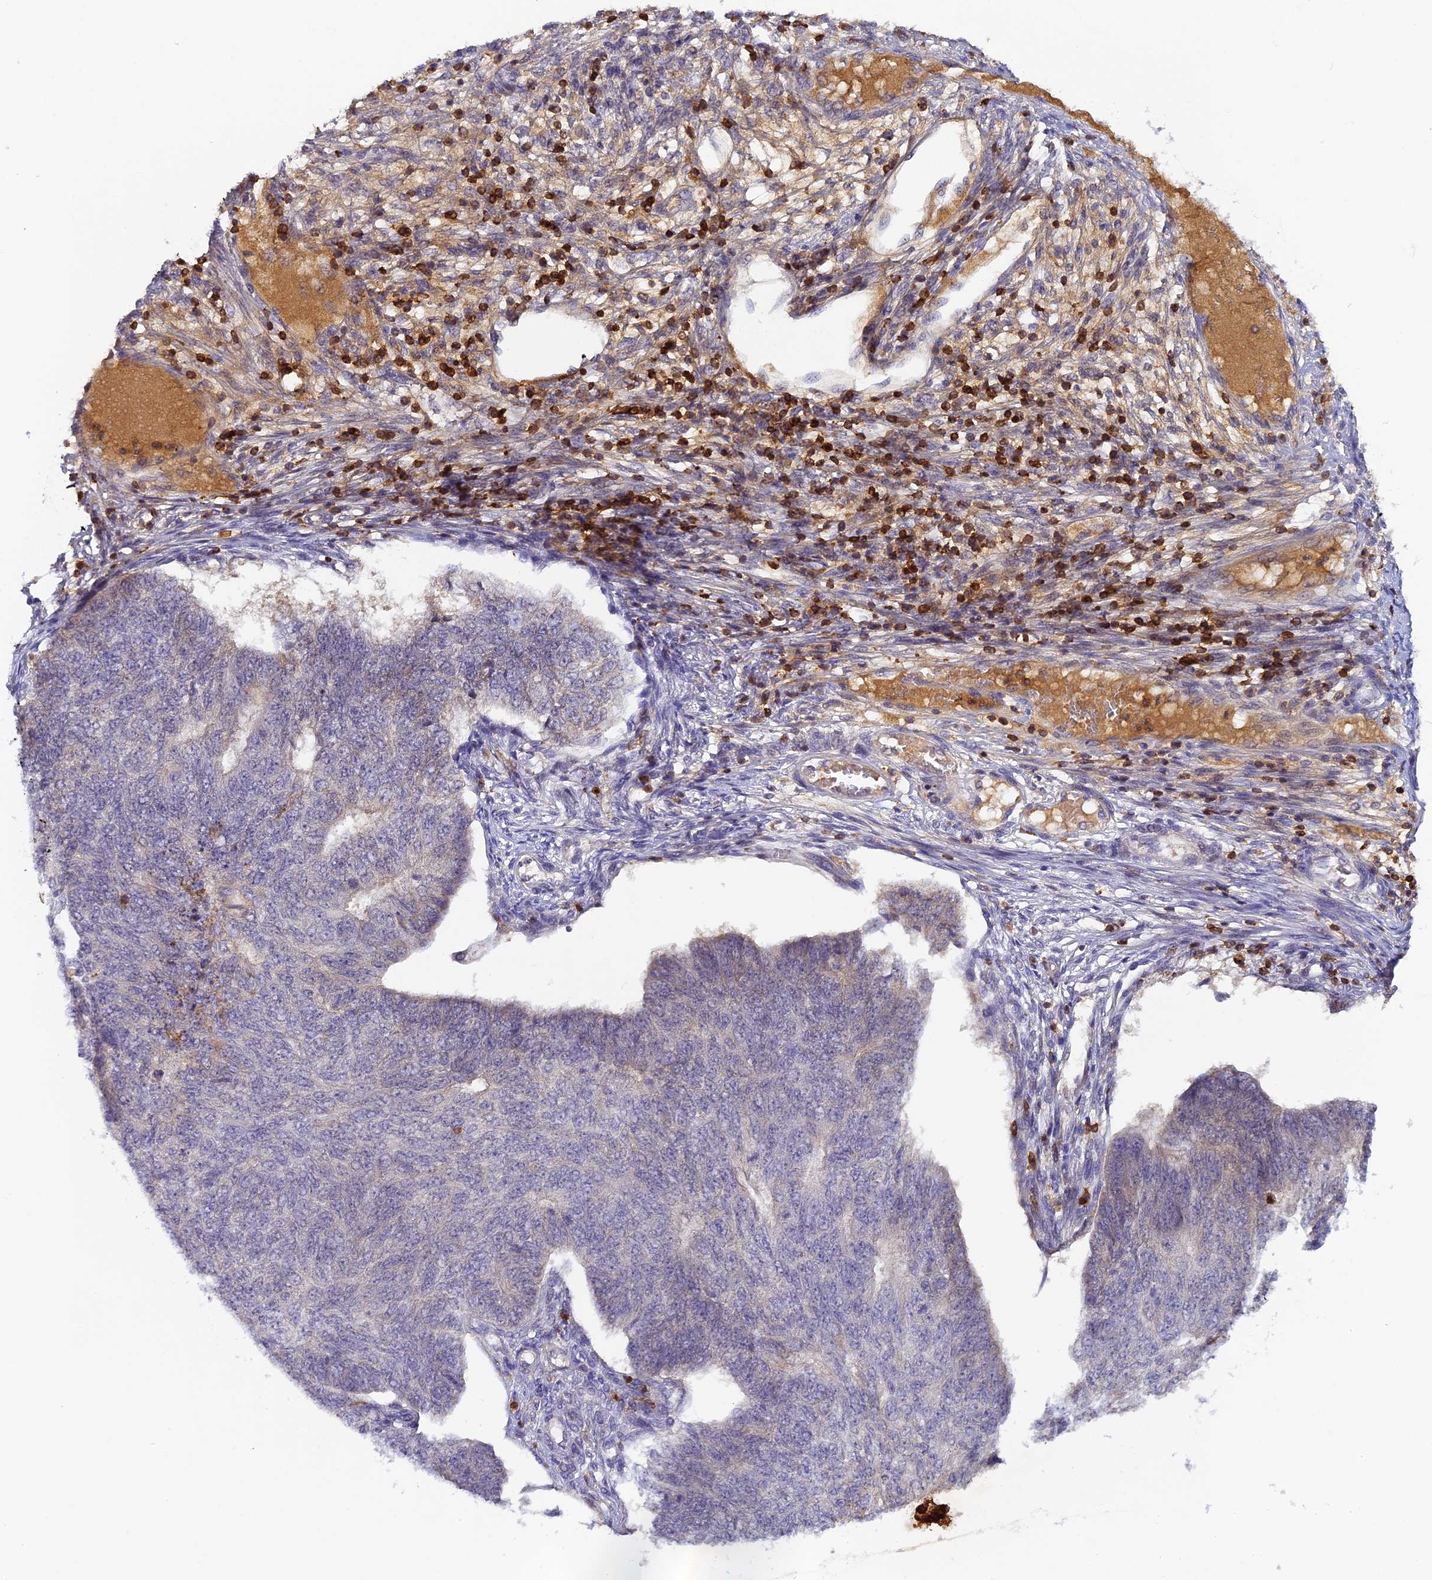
{"staining": {"intensity": "negative", "quantity": "none", "location": "none"}, "tissue": "endometrial cancer", "cell_type": "Tumor cells", "image_type": "cancer", "snomed": [{"axis": "morphology", "description": "Adenocarcinoma, NOS"}, {"axis": "topography", "description": "Endometrium"}], "caption": "Immunohistochemistry image of endometrial cancer stained for a protein (brown), which displays no staining in tumor cells.", "gene": "FYB1", "patient": {"sex": "female", "age": 32}}